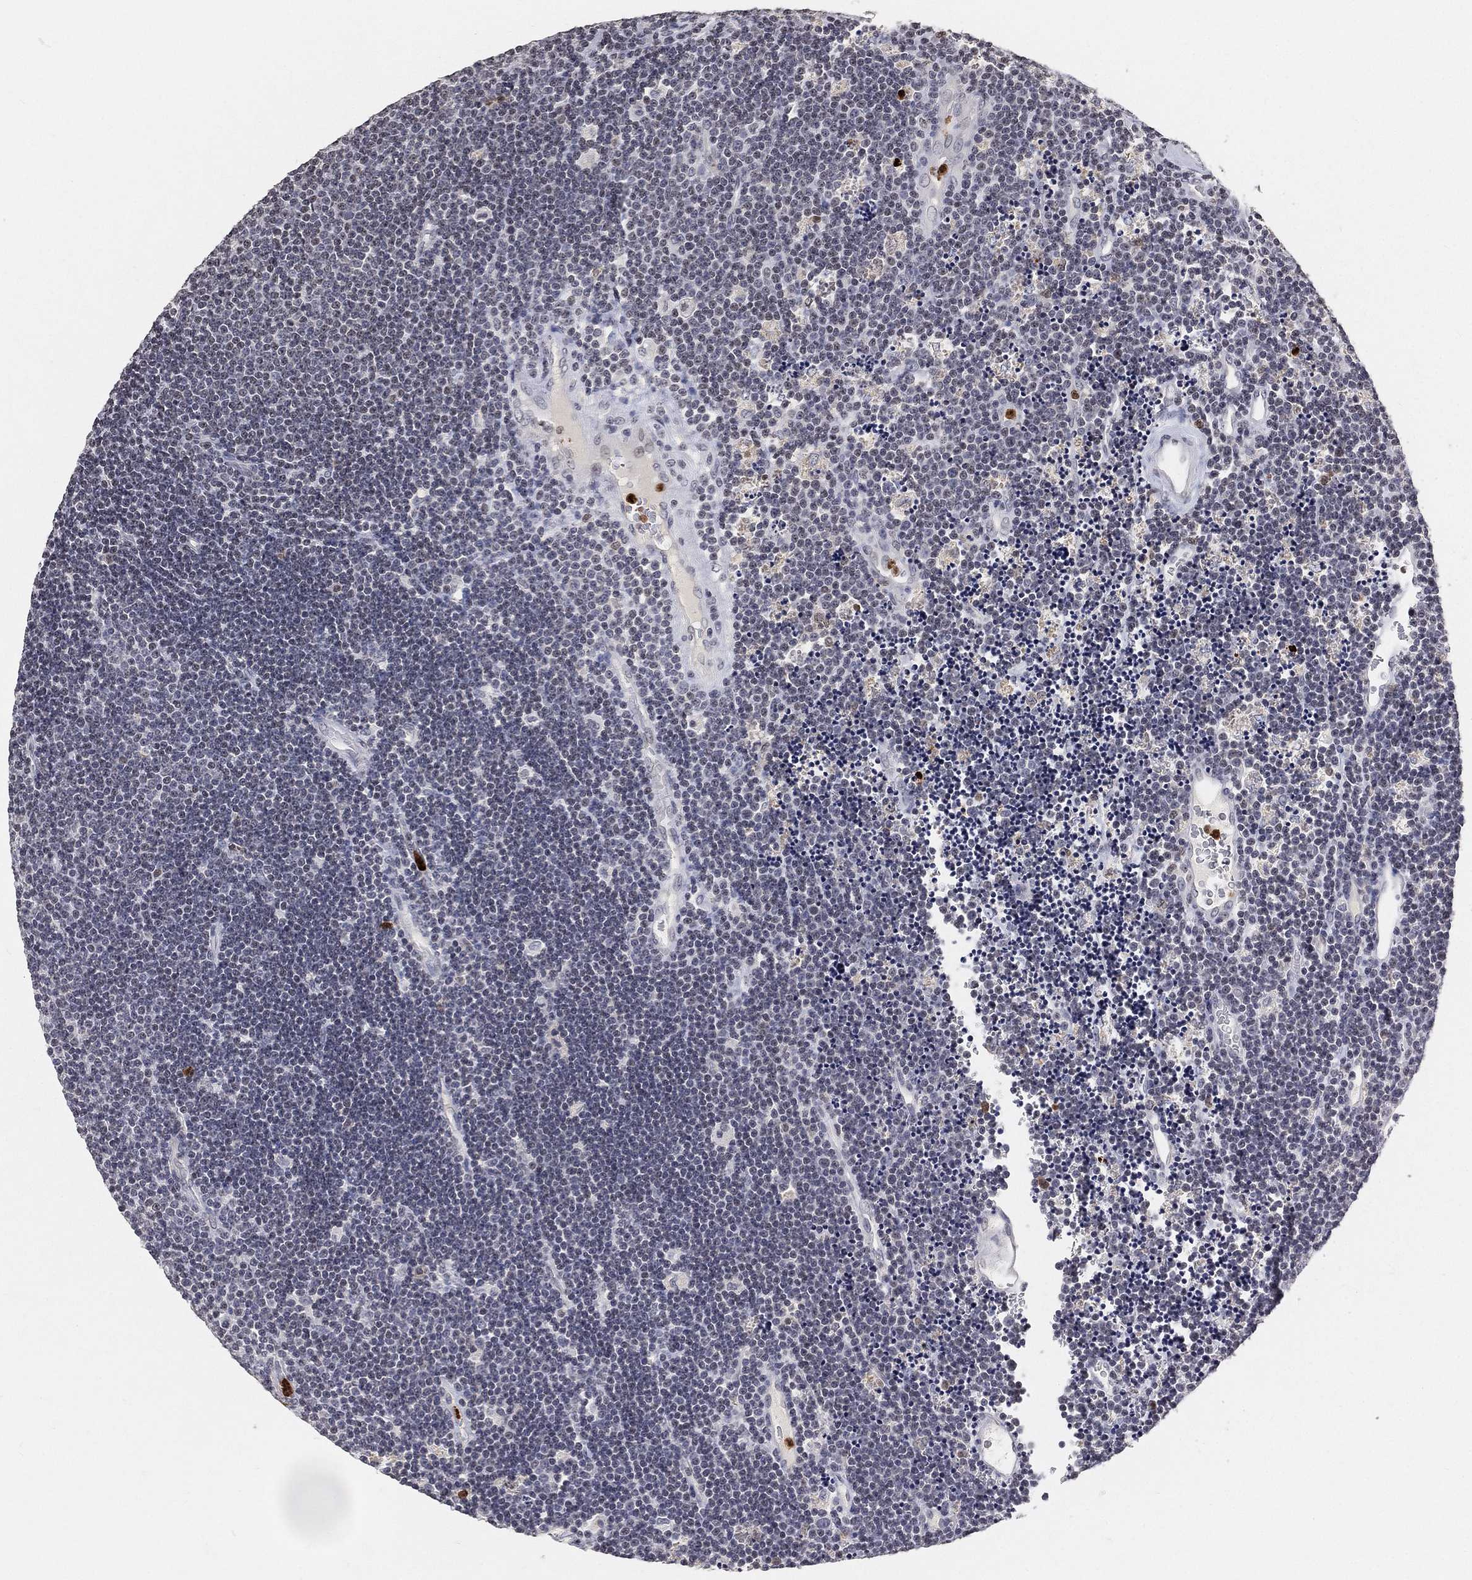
{"staining": {"intensity": "negative", "quantity": "none", "location": "none"}, "tissue": "lymphoma", "cell_type": "Tumor cells", "image_type": "cancer", "snomed": [{"axis": "morphology", "description": "Malignant lymphoma, non-Hodgkin's type, Low grade"}, {"axis": "topography", "description": "Brain"}], "caption": "Immunohistochemistry micrograph of human lymphoma stained for a protein (brown), which demonstrates no expression in tumor cells.", "gene": "ARG1", "patient": {"sex": "female", "age": 66}}